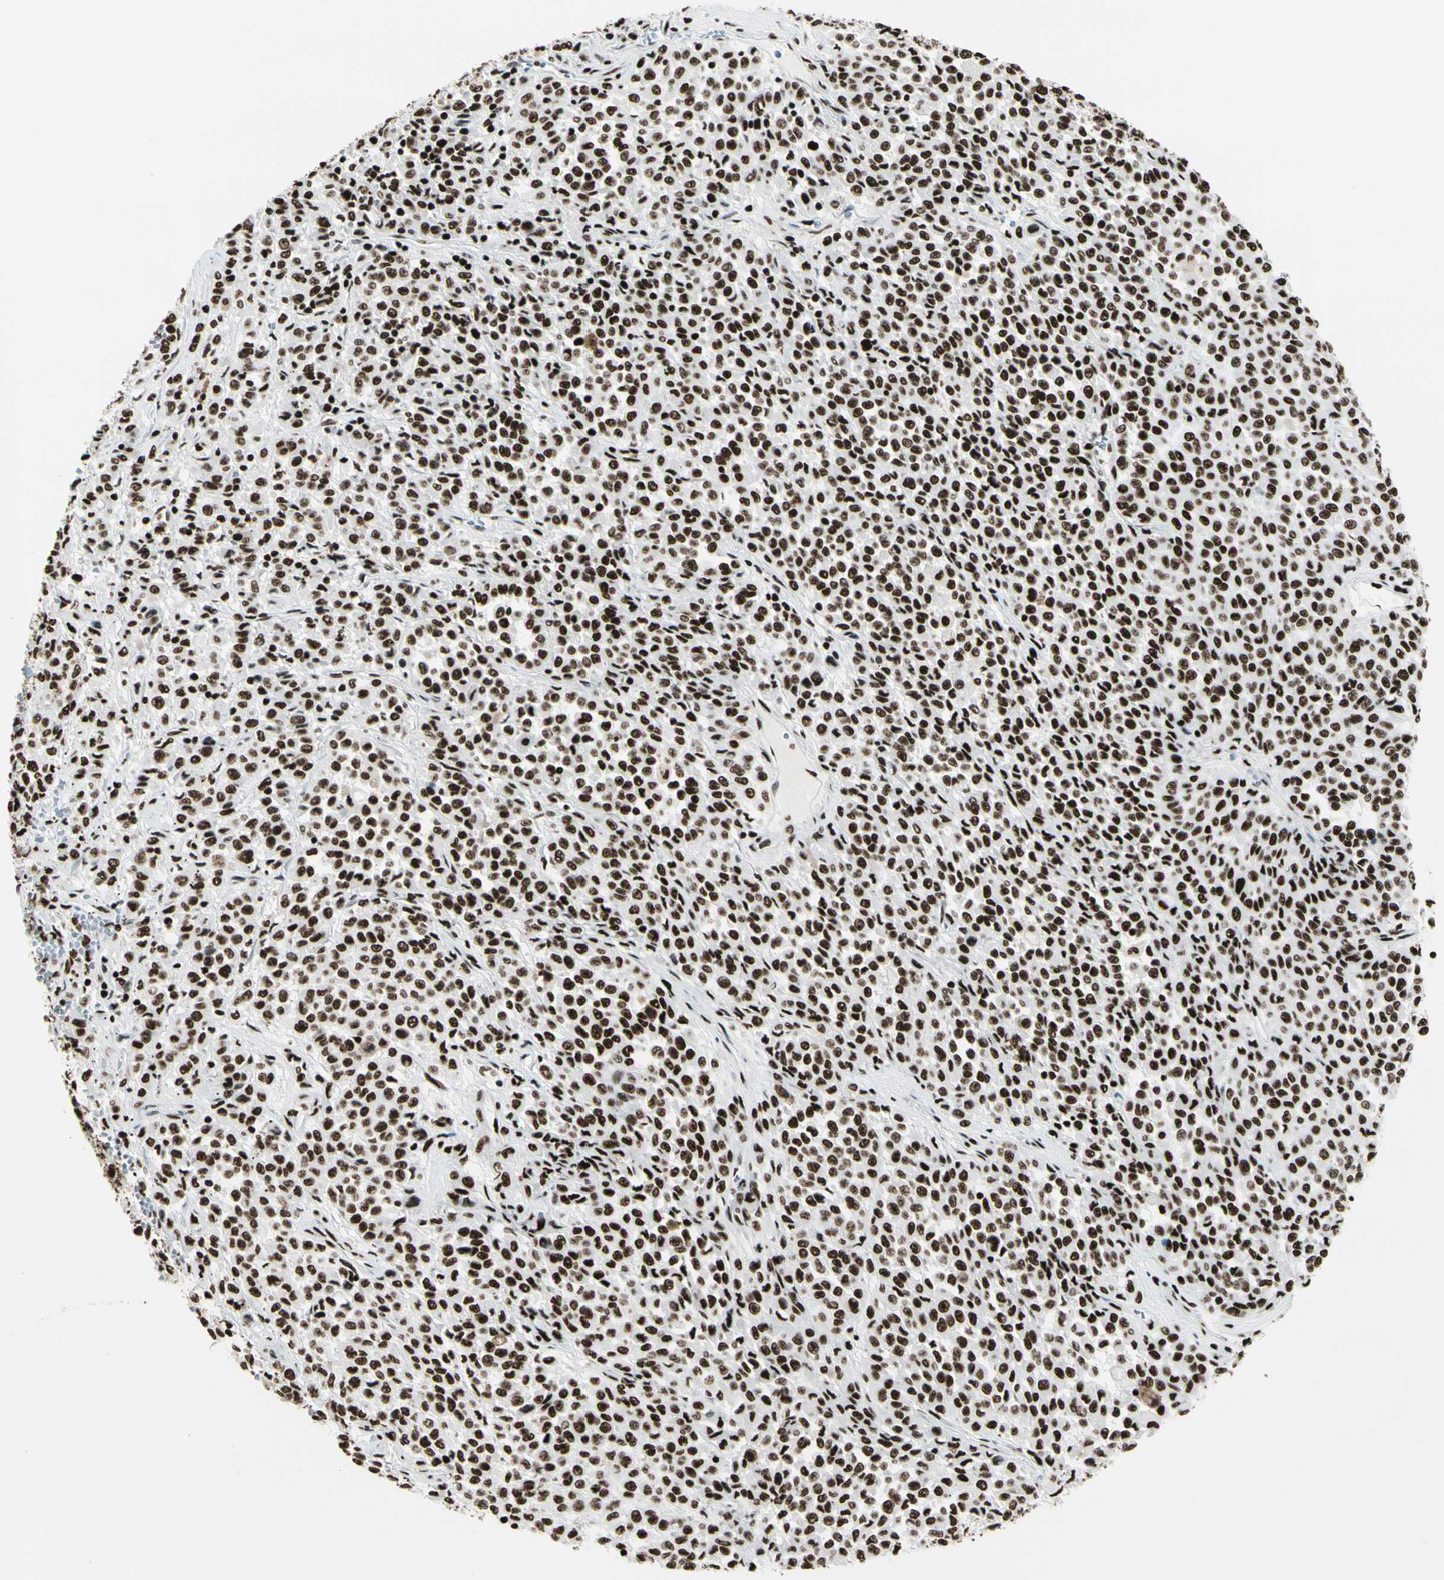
{"staining": {"intensity": "strong", "quantity": ">75%", "location": "nuclear"}, "tissue": "melanoma", "cell_type": "Tumor cells", "image_type": "cancer", "snomed": [{"axis": "morphology", "description": "Malignant melanoma, Metastatic site"}, {"axis": "topography", "description": "Pancreas"}], "caption": "Immunohistochemistry histopathology image of neoplastic tissue: human melanoma stained using immunohistochemistry (IHC) reveals high levels of strong protein expression localized specifically in the nuclear of tumor cells, appearing as a nuclear brown color.", "gene": "CCAR1", "patient": {"sex": "female", "age": 30}}